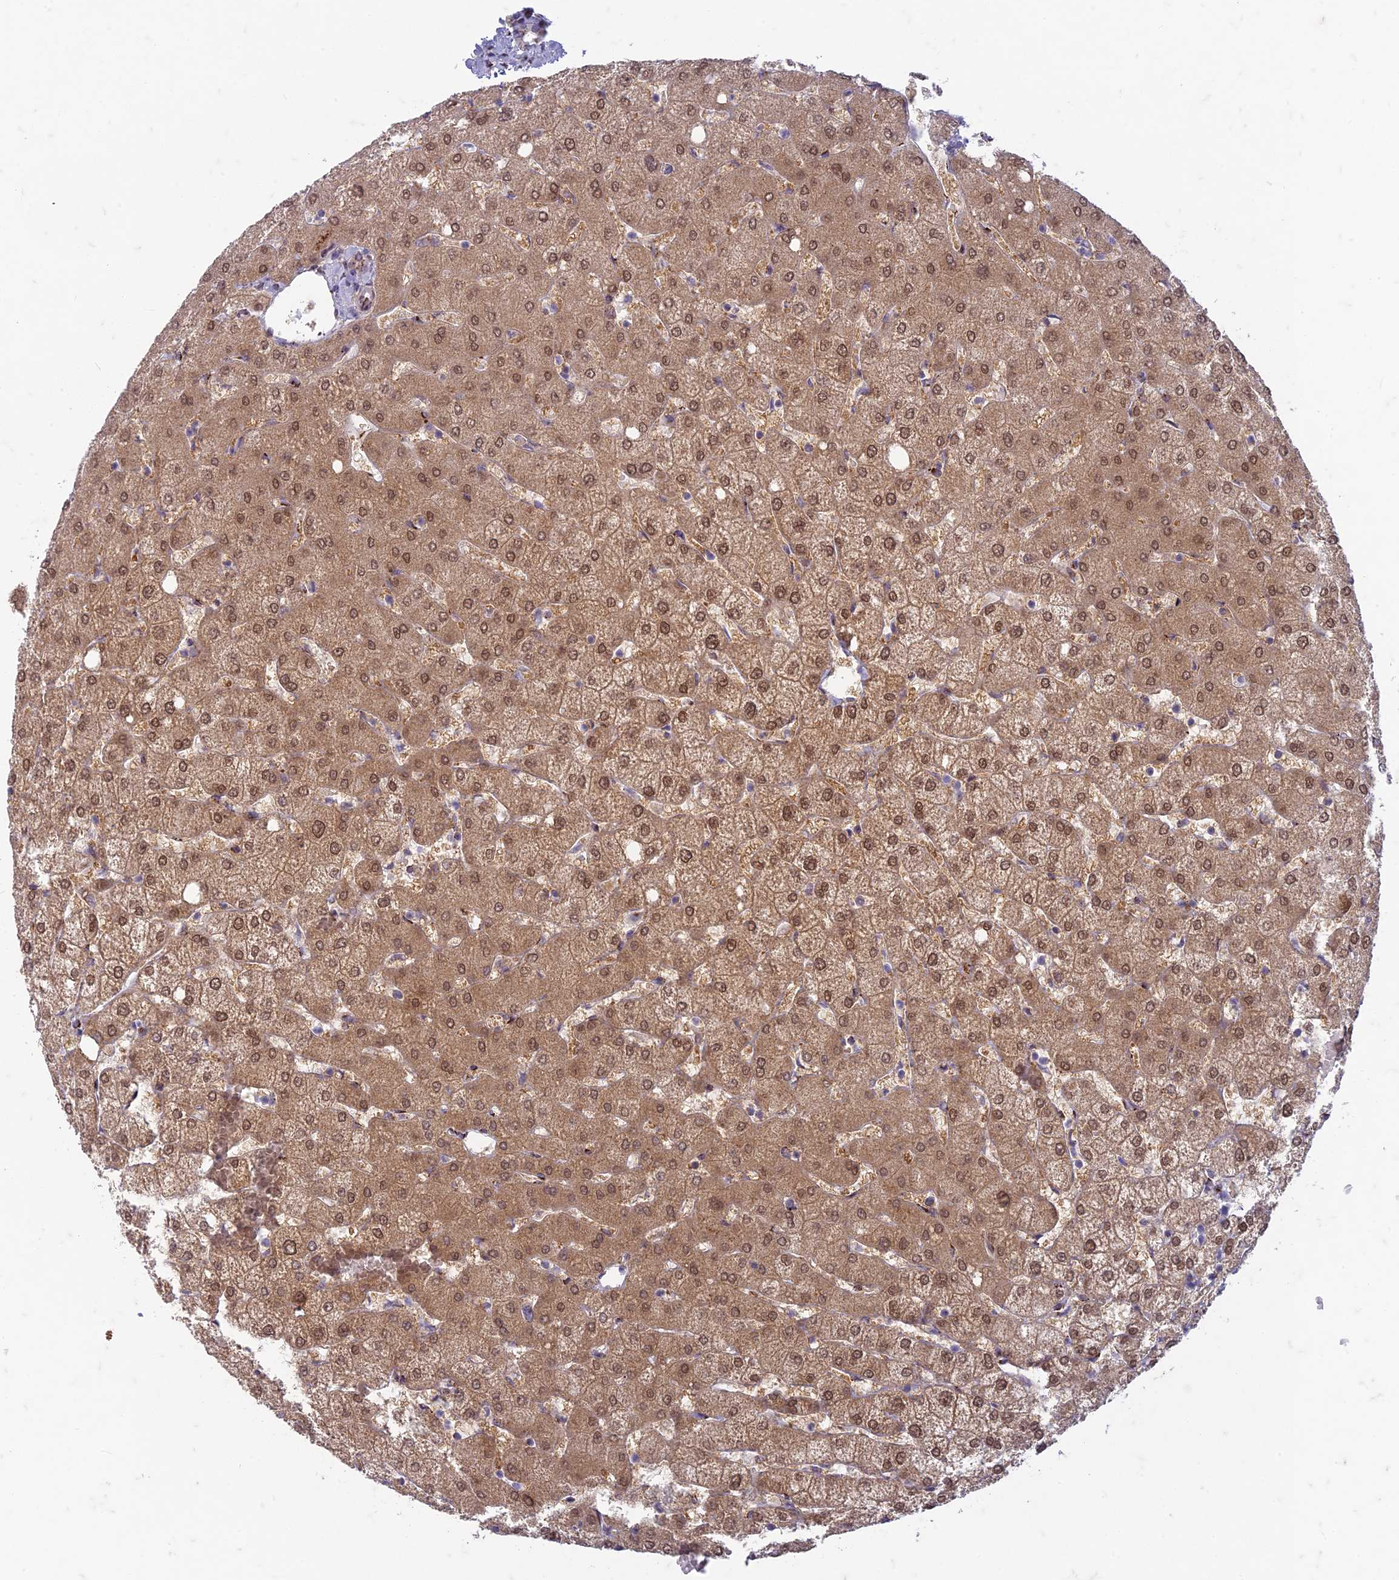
{"staining": {"intensity": "weak", "quantity": "25%-75%", "location": "cytoplasmic/membranous,nuclear"}, "tissue": "liver", "cell_type": "Cholangiocytes", "image_type": "normal", "snomed": [{"axis": "morphology", "description": "Normal tissue, NOS"}, {"axis": "topography", "description": "Liver"}], "caption": "High-power microscopy captured an immunohistochemistry (IHC) micrograph of unremarkable liver, revealing weak cytoplasmic/membranous,nuclear positivity in approximately 25%-75% of cholangiocytes. Using DAB (brown) and hematoxylin (blue) stains, captured at high magnification using brightfield microscopy.", "gene": "FAM3C", "patient": {"sex": "female", "age": 54}}